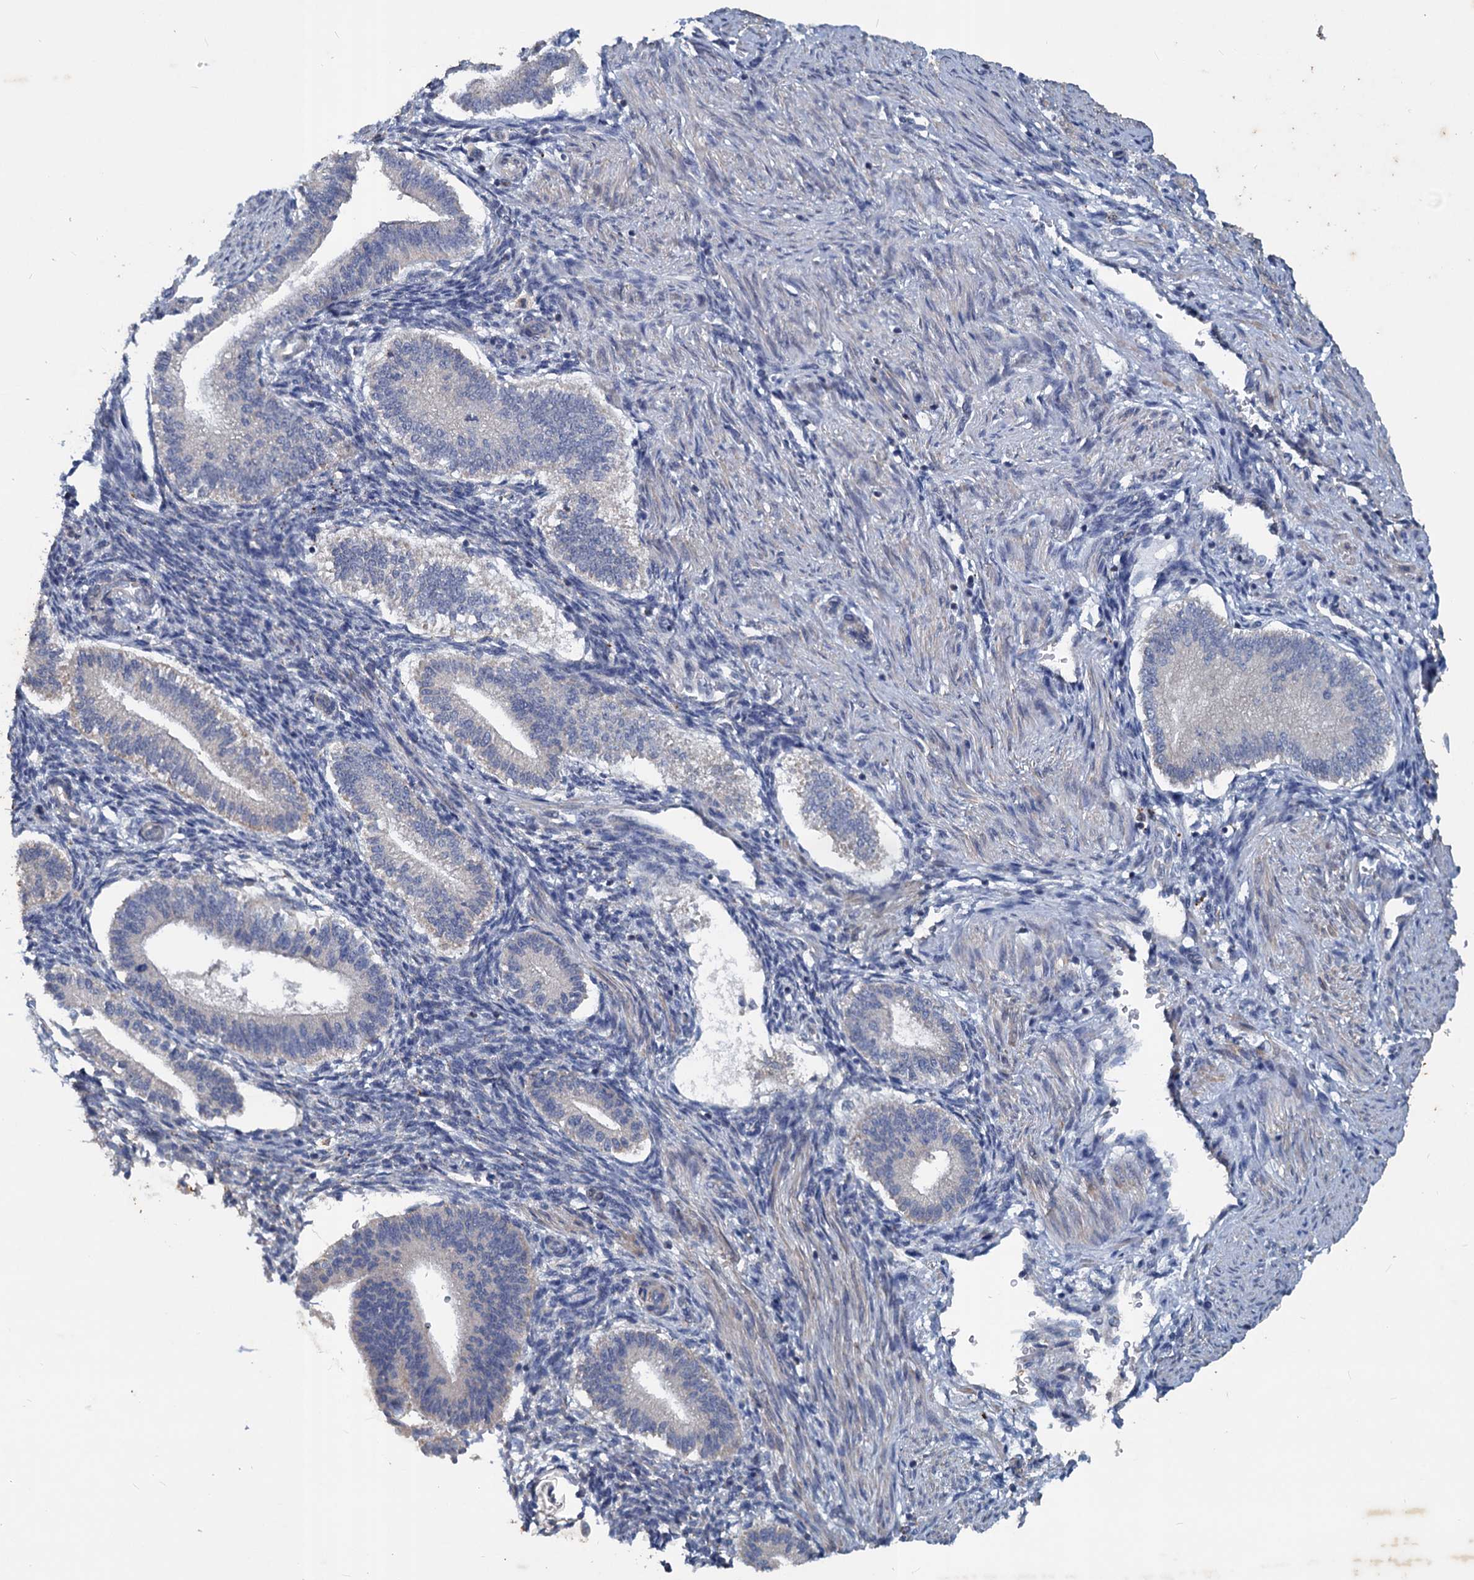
{"staining": {"intensity": "negative", "quantity": "none", "location": "none"}, "tissue": "endometrium", "cell_type": "Cells in endometrial stroma", "image_type": "normal", "snomed": [{"axis": "morphology", "description": "Normal tissue, NOS"}, {"axis": "topography", "description": "Endometrium"}], "caption": "The image exhibits no staining of cells in endometrial stroma in unremarkable endometrium. The staining was performed using DAB (3,3'-diaminobenzidine) to visualize the protein expression in brown, while the nuclei were stained in blue with hematoxylin (Magnification: 20x).", "gene": "SLC2A7", "patient": {"sex": "female", "age": 25}}